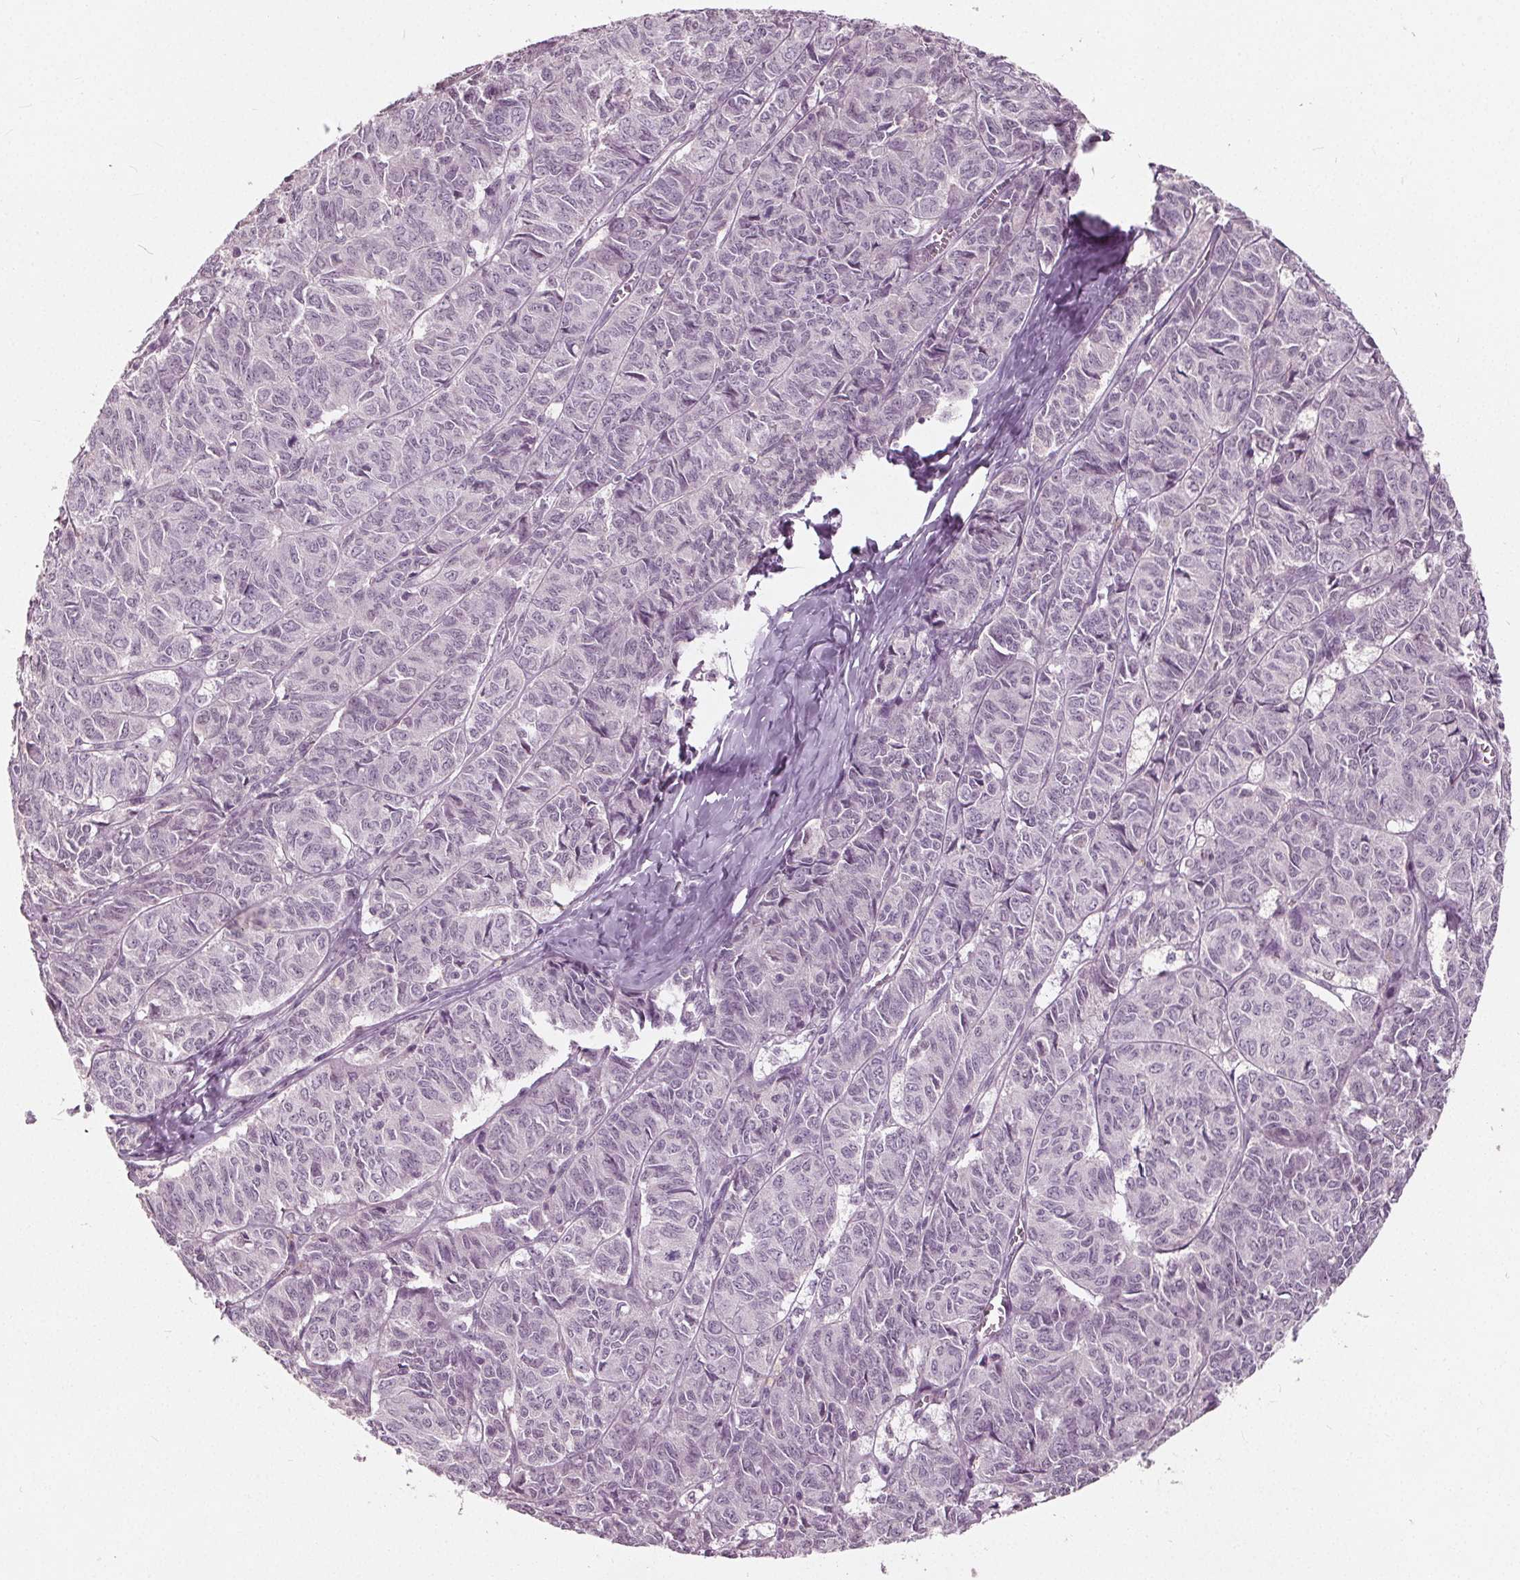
{"staining": {"intensity": "negative", "quantity": "none", "location": "none"}, "tissue": "ovarian cancer", "cell_type": "Tumor cells", "image_type": "cancer", "snomed": [{"axis": "morphology", "description": "Carcinoma, endometroid"}, {"axis": "topography", "description": "Ovary"}], "caption": "High power microscopy histopathology image of an immunohistochemistry histopathology image of endometroid carcinoma (ovarian), revealing no significant positivity in tumor cells.", "gene": "TKFC", "patient": {"sex": "female", "age": 80}}